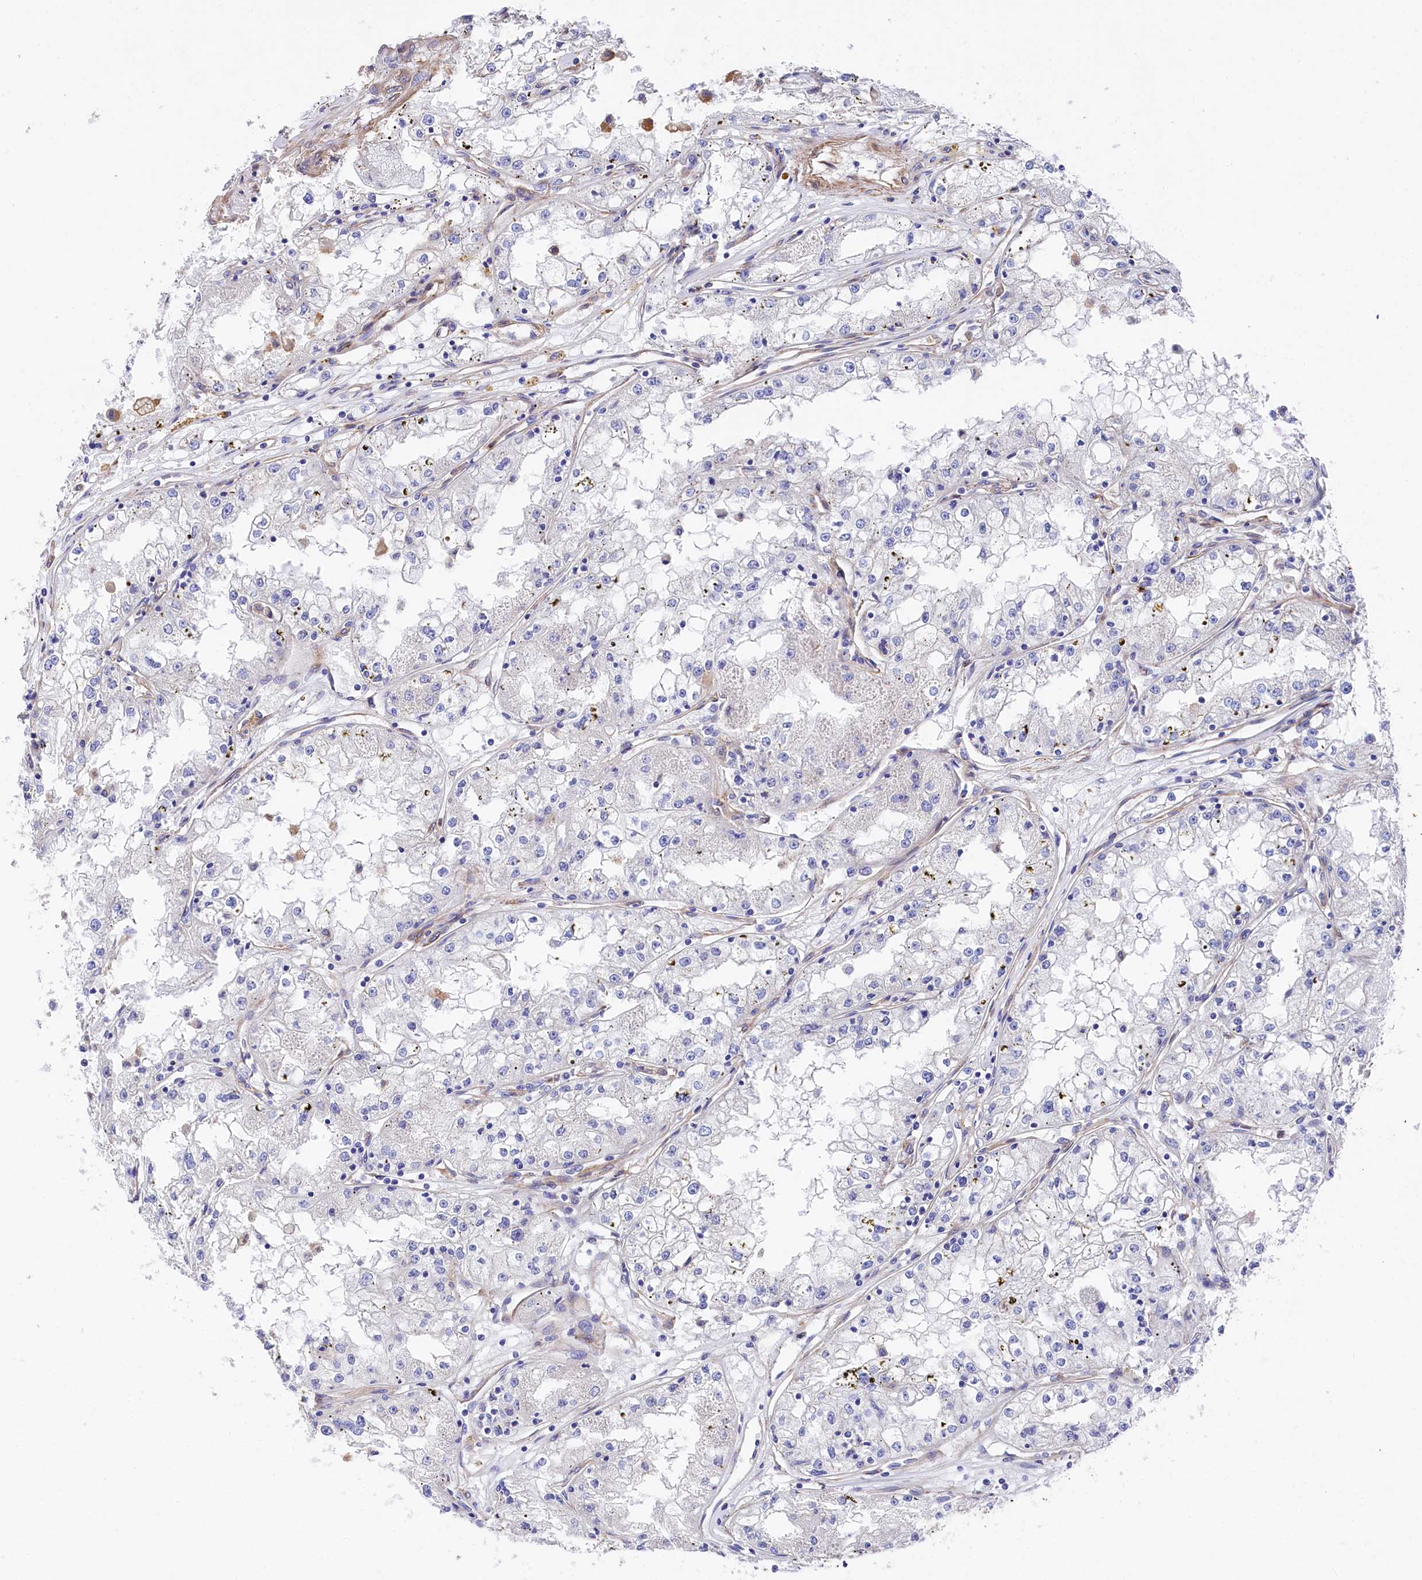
{"staining": {"intensity": "negative", "quantity": "none", "location": "none"}, "tissue": "renal cancer", "cell_type": "Tumor cells", "image_type": "cancer", "snomed": [{"axis": "morphology", "description": "Adenocarcinoma, NOS"}, {"axis": "topography", "description": "Kidney"}], "caption": "A histopathology image of human adenocarcinoma (renal) is negative for staining in tumor cells.", "gene": "TNKS1BP1", "patient": {"sex": "male", "age": 56}}